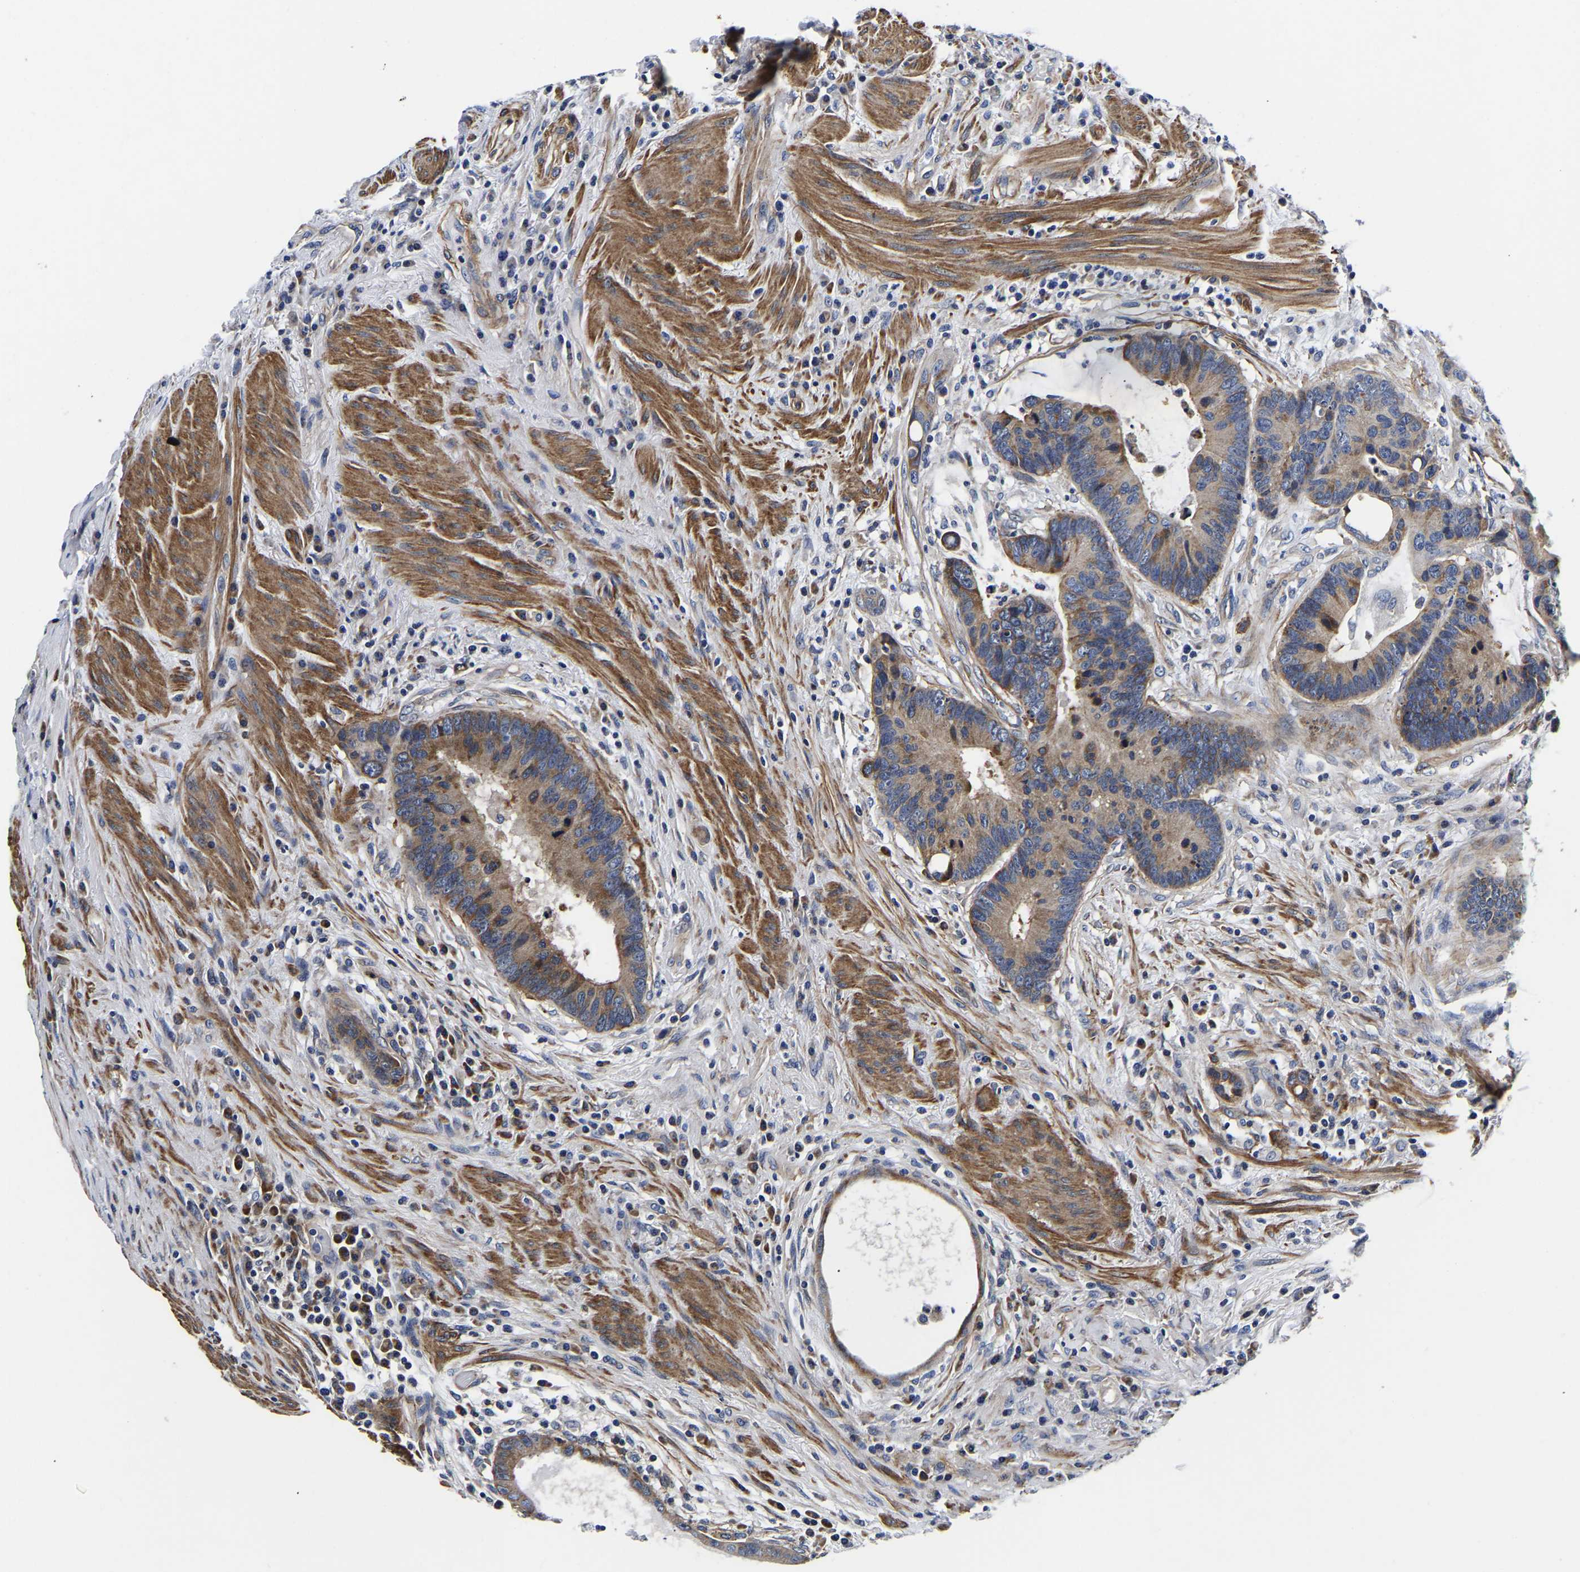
{"staining": {"intensity": "moderate", "quantity": ">75%", "location": "cytoplasmic/membranous"}, "tissue": "colorectal cancer", "cell_type": "Tumor cells", "image_type": "cancer", "snomed": [{"axis": "morphology", "description": "Adenocarcinoma, NOS"}, {"axis": "topography", "description": "Rectum"}], "caption": "Adenocarcinoma (colorectal) stained with a protein marker demonstrates moderate staining in tumor cells.", "gene": "KCTD17", "patient": {"sex": "female", "age": 89}}